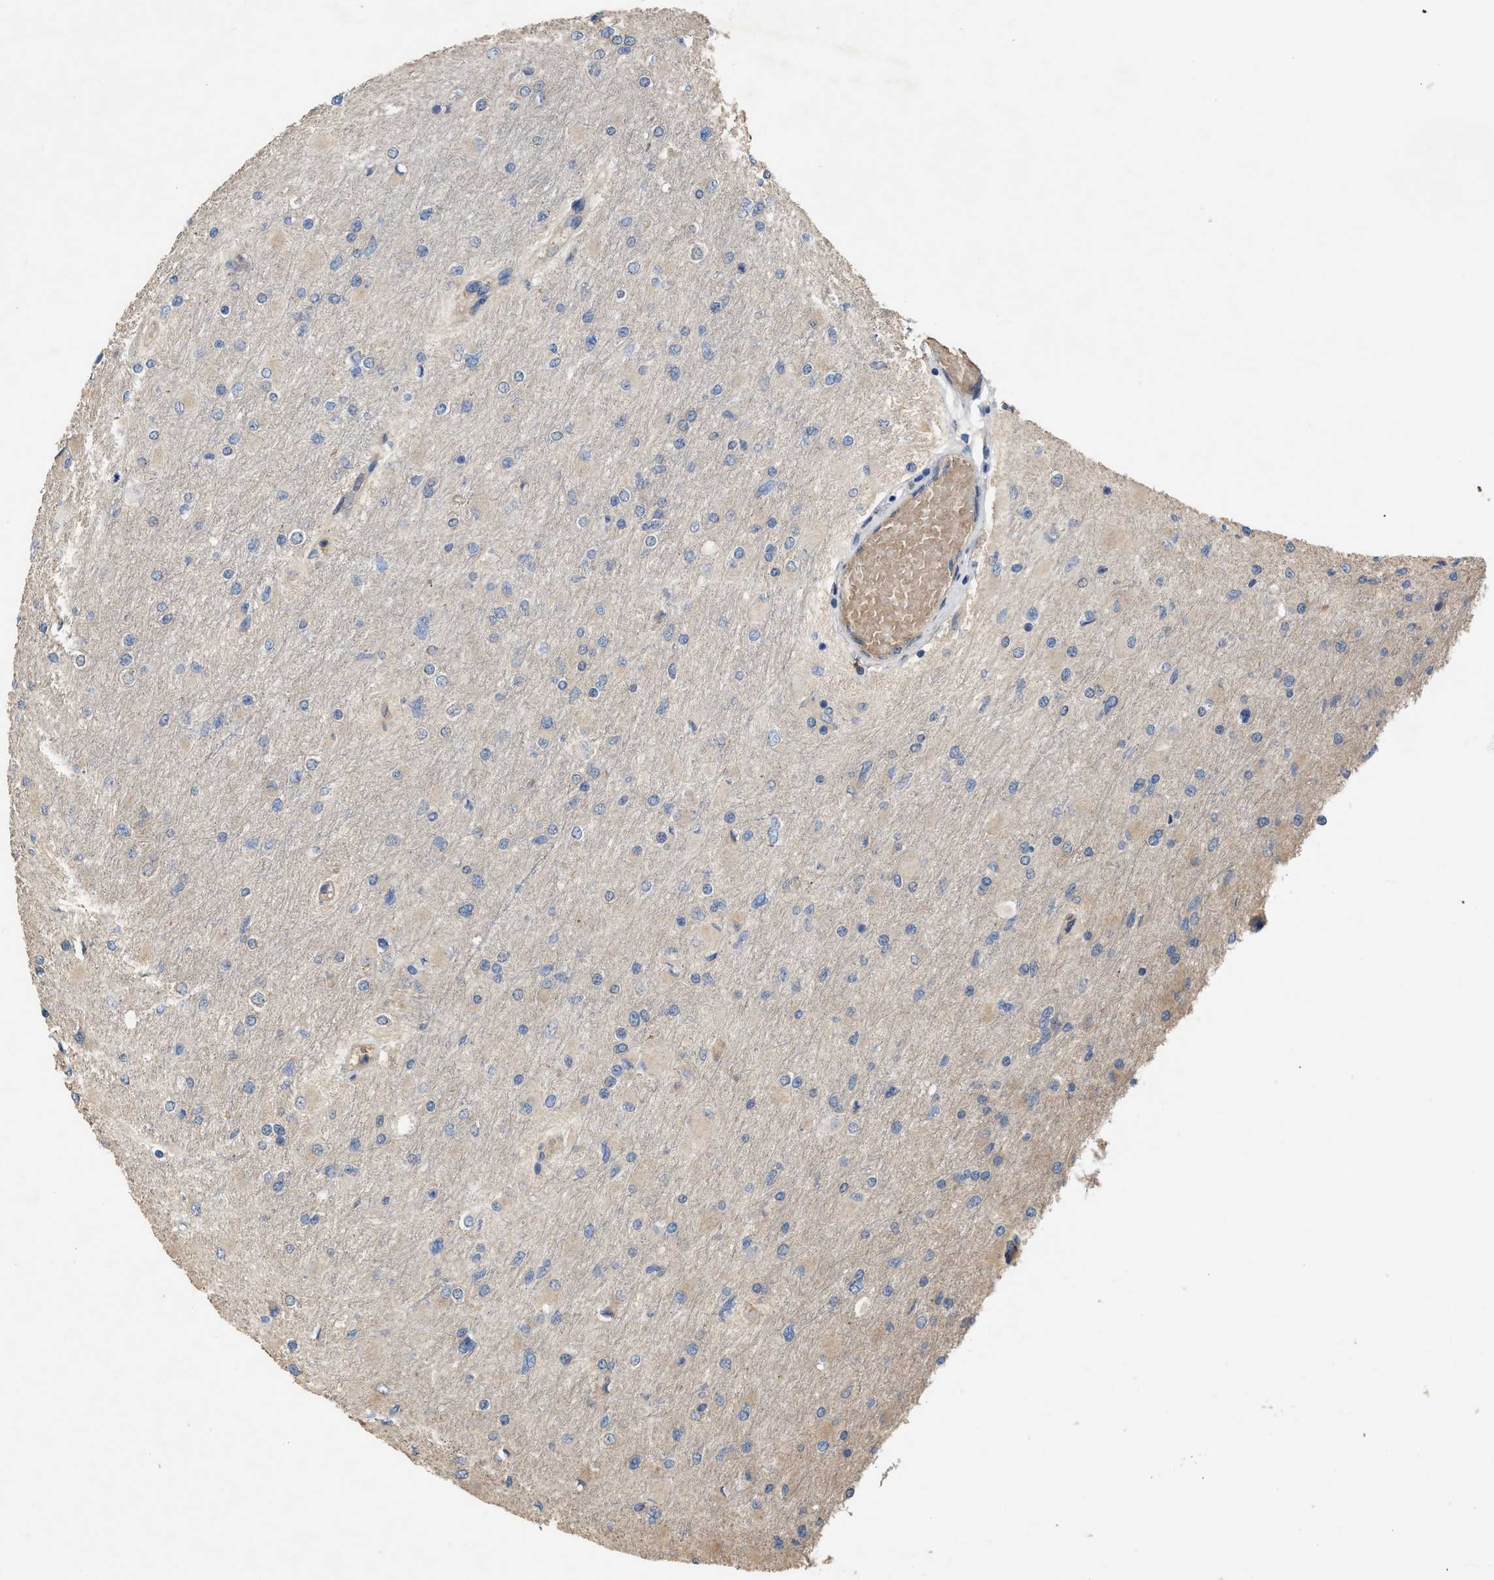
{"staining": {"intensity": "negative", "quantity": "none", "location": "none"}, "tissue": "glioma", "cell_type": "Tumor cells", "image_type": "cancer", "snomed": [{"axis": "morphology", "description": "Glioma, malignant, High grade"}, {"axis": "topography", "description": "Cerebral cortex"}], "caption": "Malignant glioma (high-grade) was stained to show a protein in brown. There is no significant expression in tumor cells.", "gene": "SLC4A11", "patient": {"sex": "female", "age": 36}}